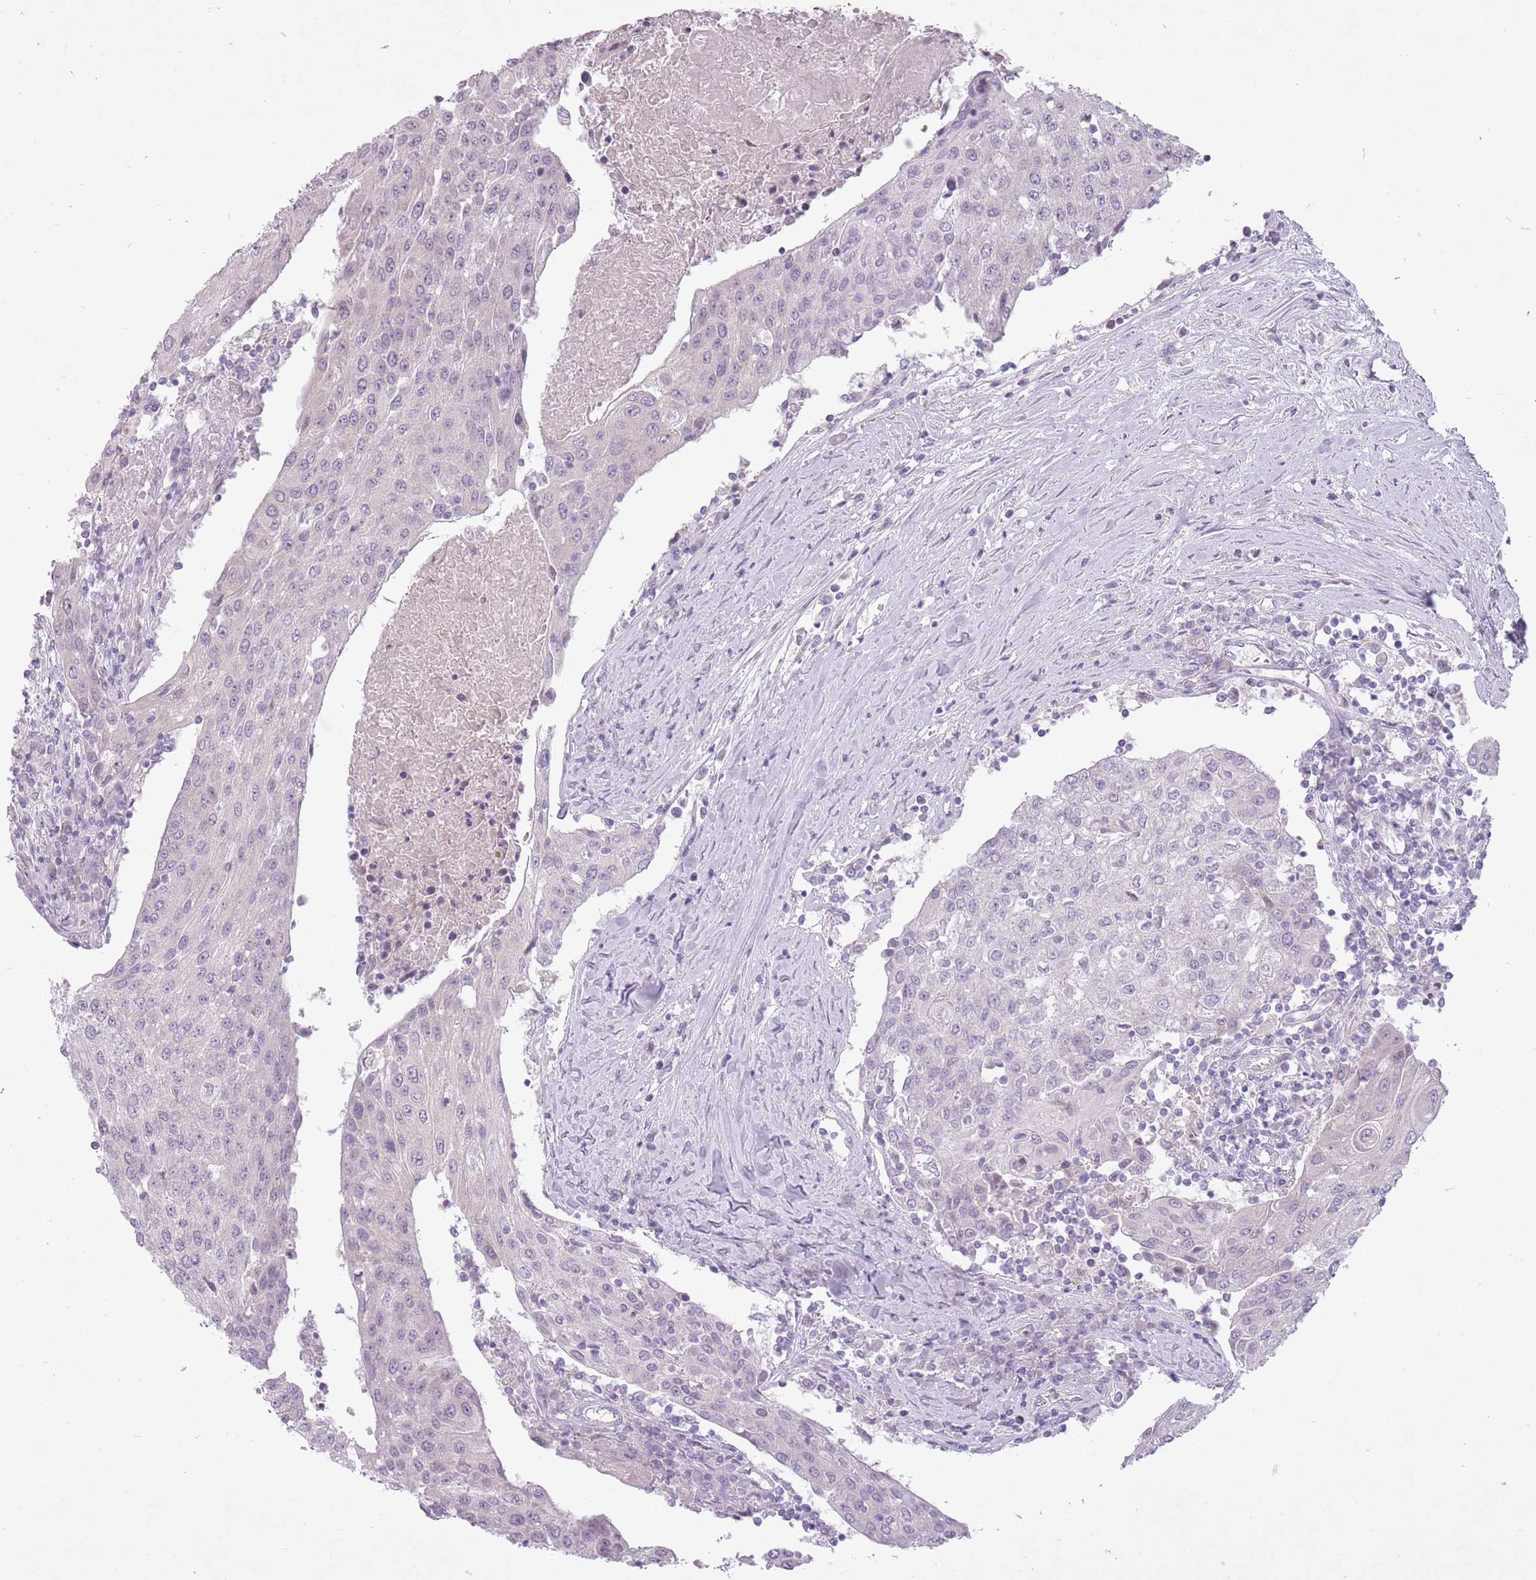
{"staining": {"intensity": "negative", "quantity": "none", "location": "none"}, "tissue": "urothelial cancer", "cell_type": "Tumor cells", "image_type": "cancer", "snomed": [{"axis": "morphology", "description": "Urothelial carcinoma, High grade"}, {"axis": "topography", "description": "Urinary bladder"}], "caption": "High-grade urothelial carcinoma was stained to show a protein in brown. There is no significant staining in tumor cells.", "gene": "FAM43B", "patient": {"sex": "female", "age": 85}}